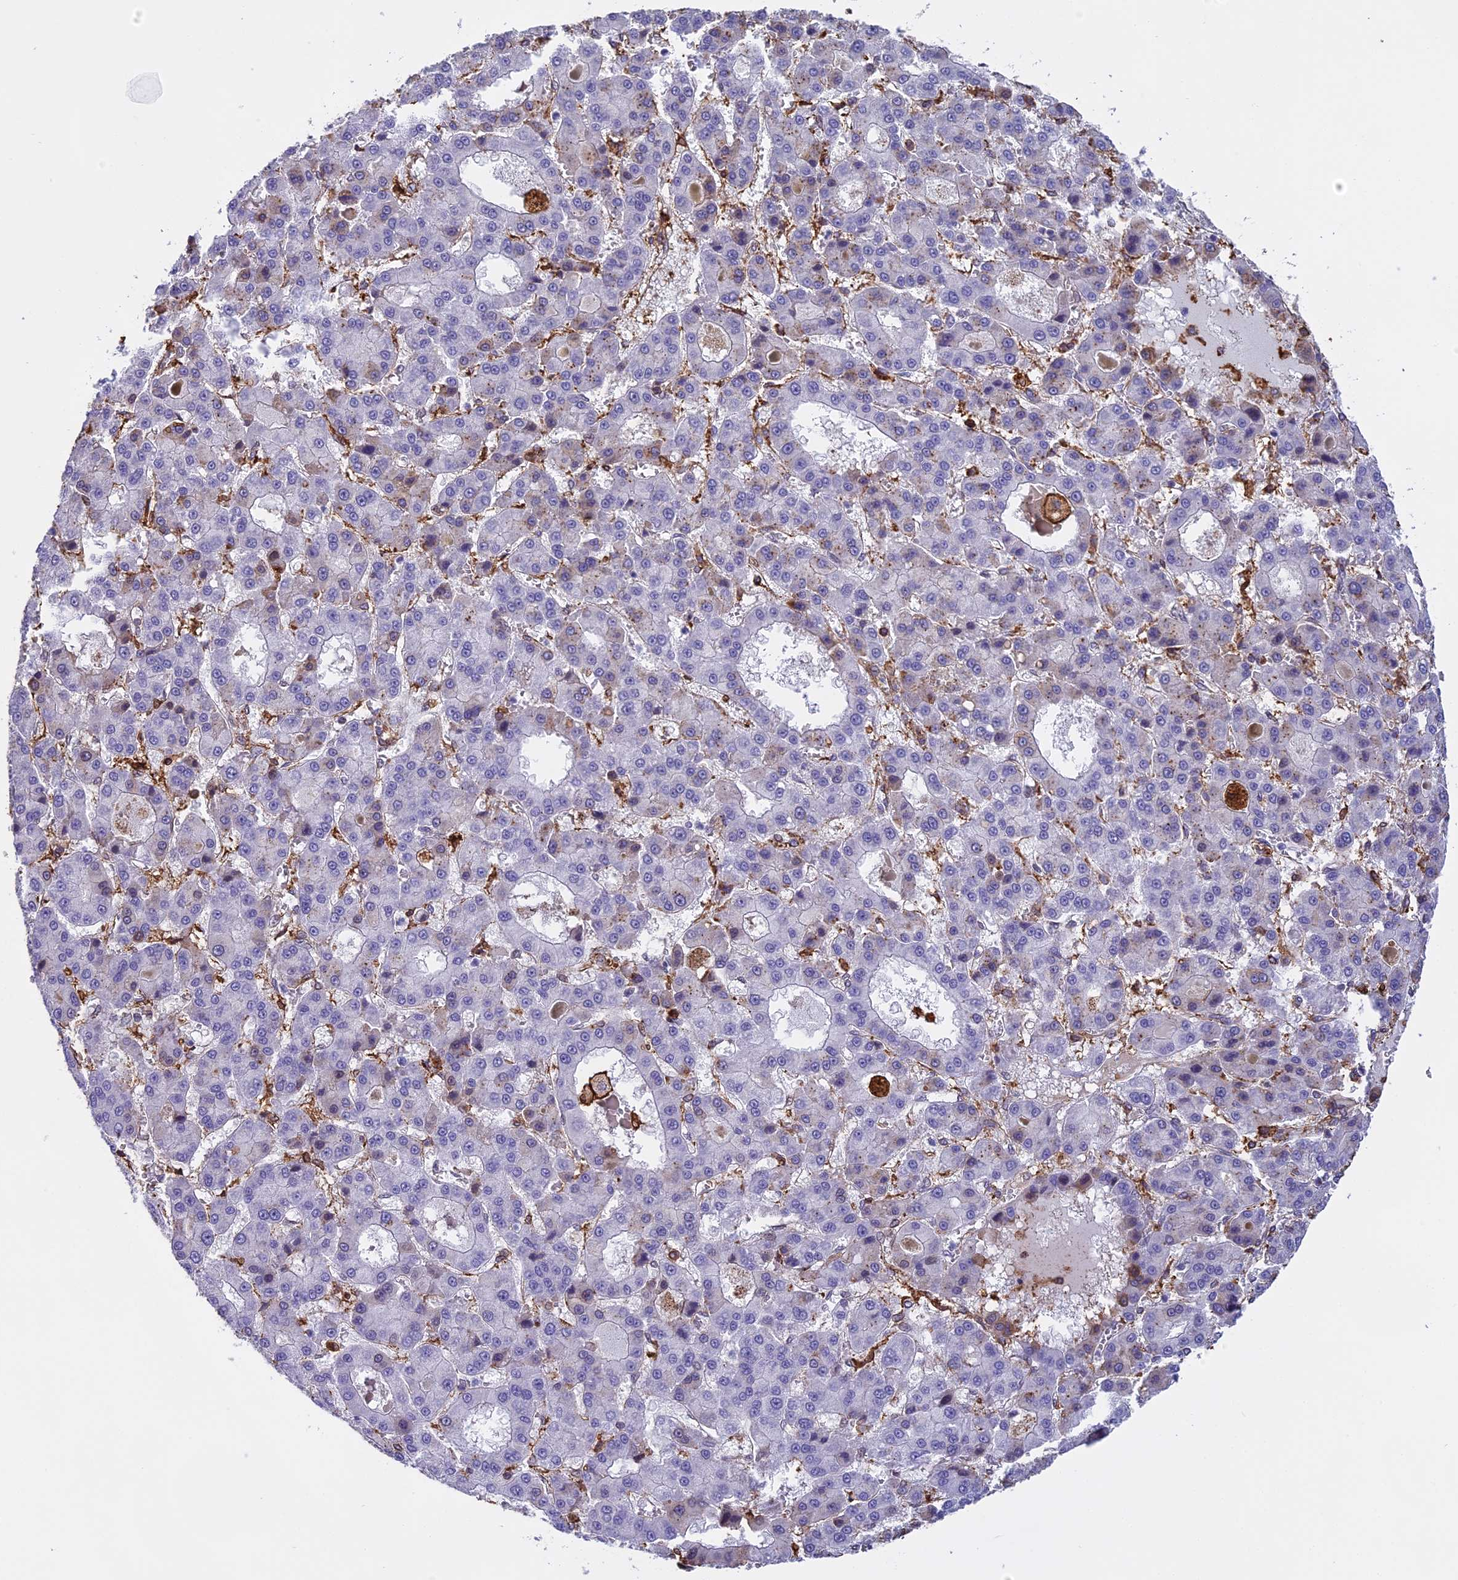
{"staining": {"intensity": "negative", "quantity": "none", "location": "none"}, "tissue": "liver cancer", "cell_type": "Tumor cells", "image_type": "cancer", "snomed": [{"axis": "morphology", "description": "Carcinoma, Hepatocellular, NOS"}, {"axis": "topography", "description": "Liver"}], "caption": "Image shows no significant protein expression in tumor cells of hepatocellular carcinoma (liver).", "gene": "TMEM255B", "patient": {"sex": "male", "age": 70}}